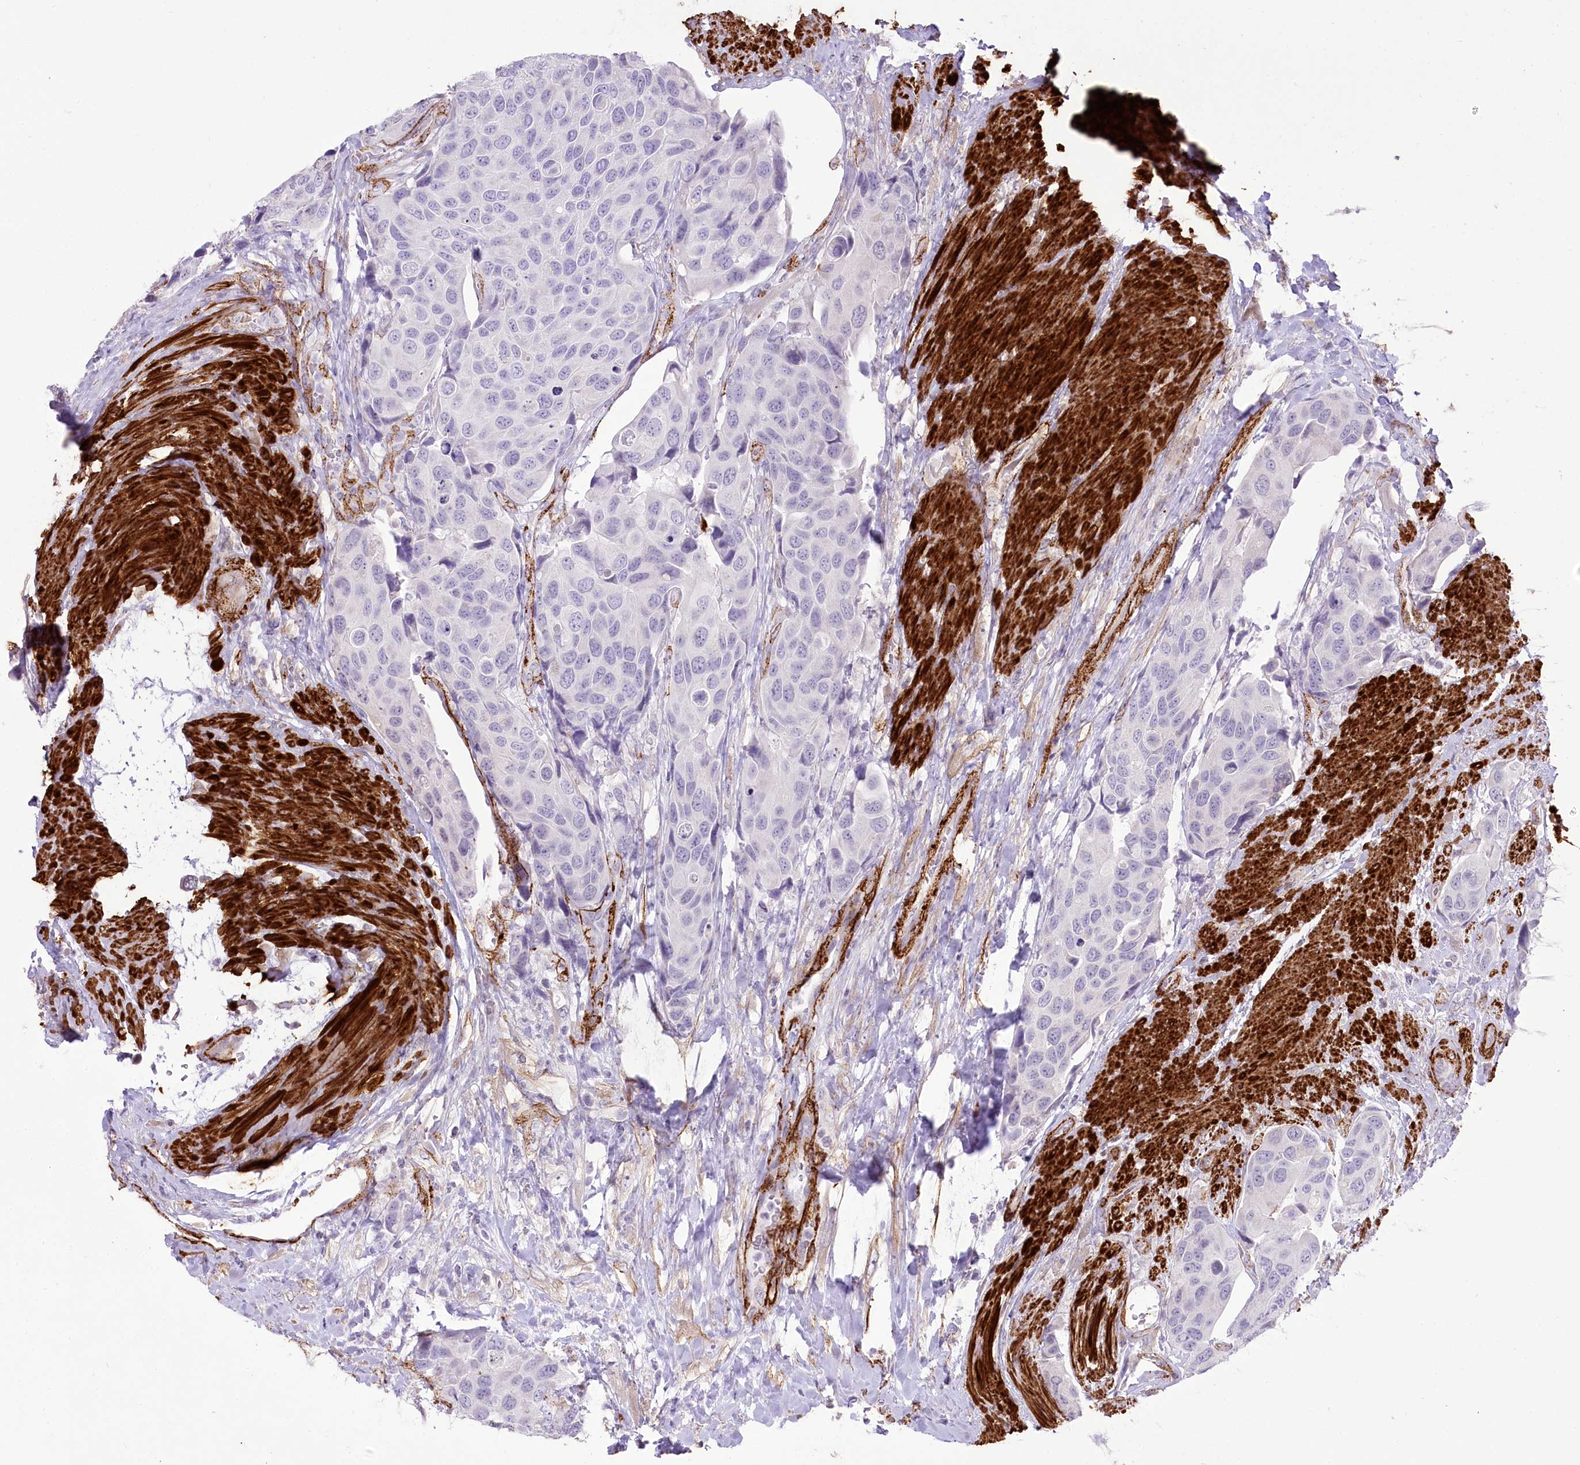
{"staining": {"intensity": "negative", "quantity": "none", "location": "none"}, "tissue": "urothelial cancer", "cell_type": "Tumor cells", "image_type": "cancer", "snomed": [{"axis": "morphology", "description": "Urothelial carcinoma, High grade"}, {"axis": "topography", "description": "Urinary bladder"}], "caption": "Tumor cells are negative for protein expression in human urothelial carcinoma (high-grade).", "gene": "SYNPO2", "patient": {"sex": "male", "age": 74}}